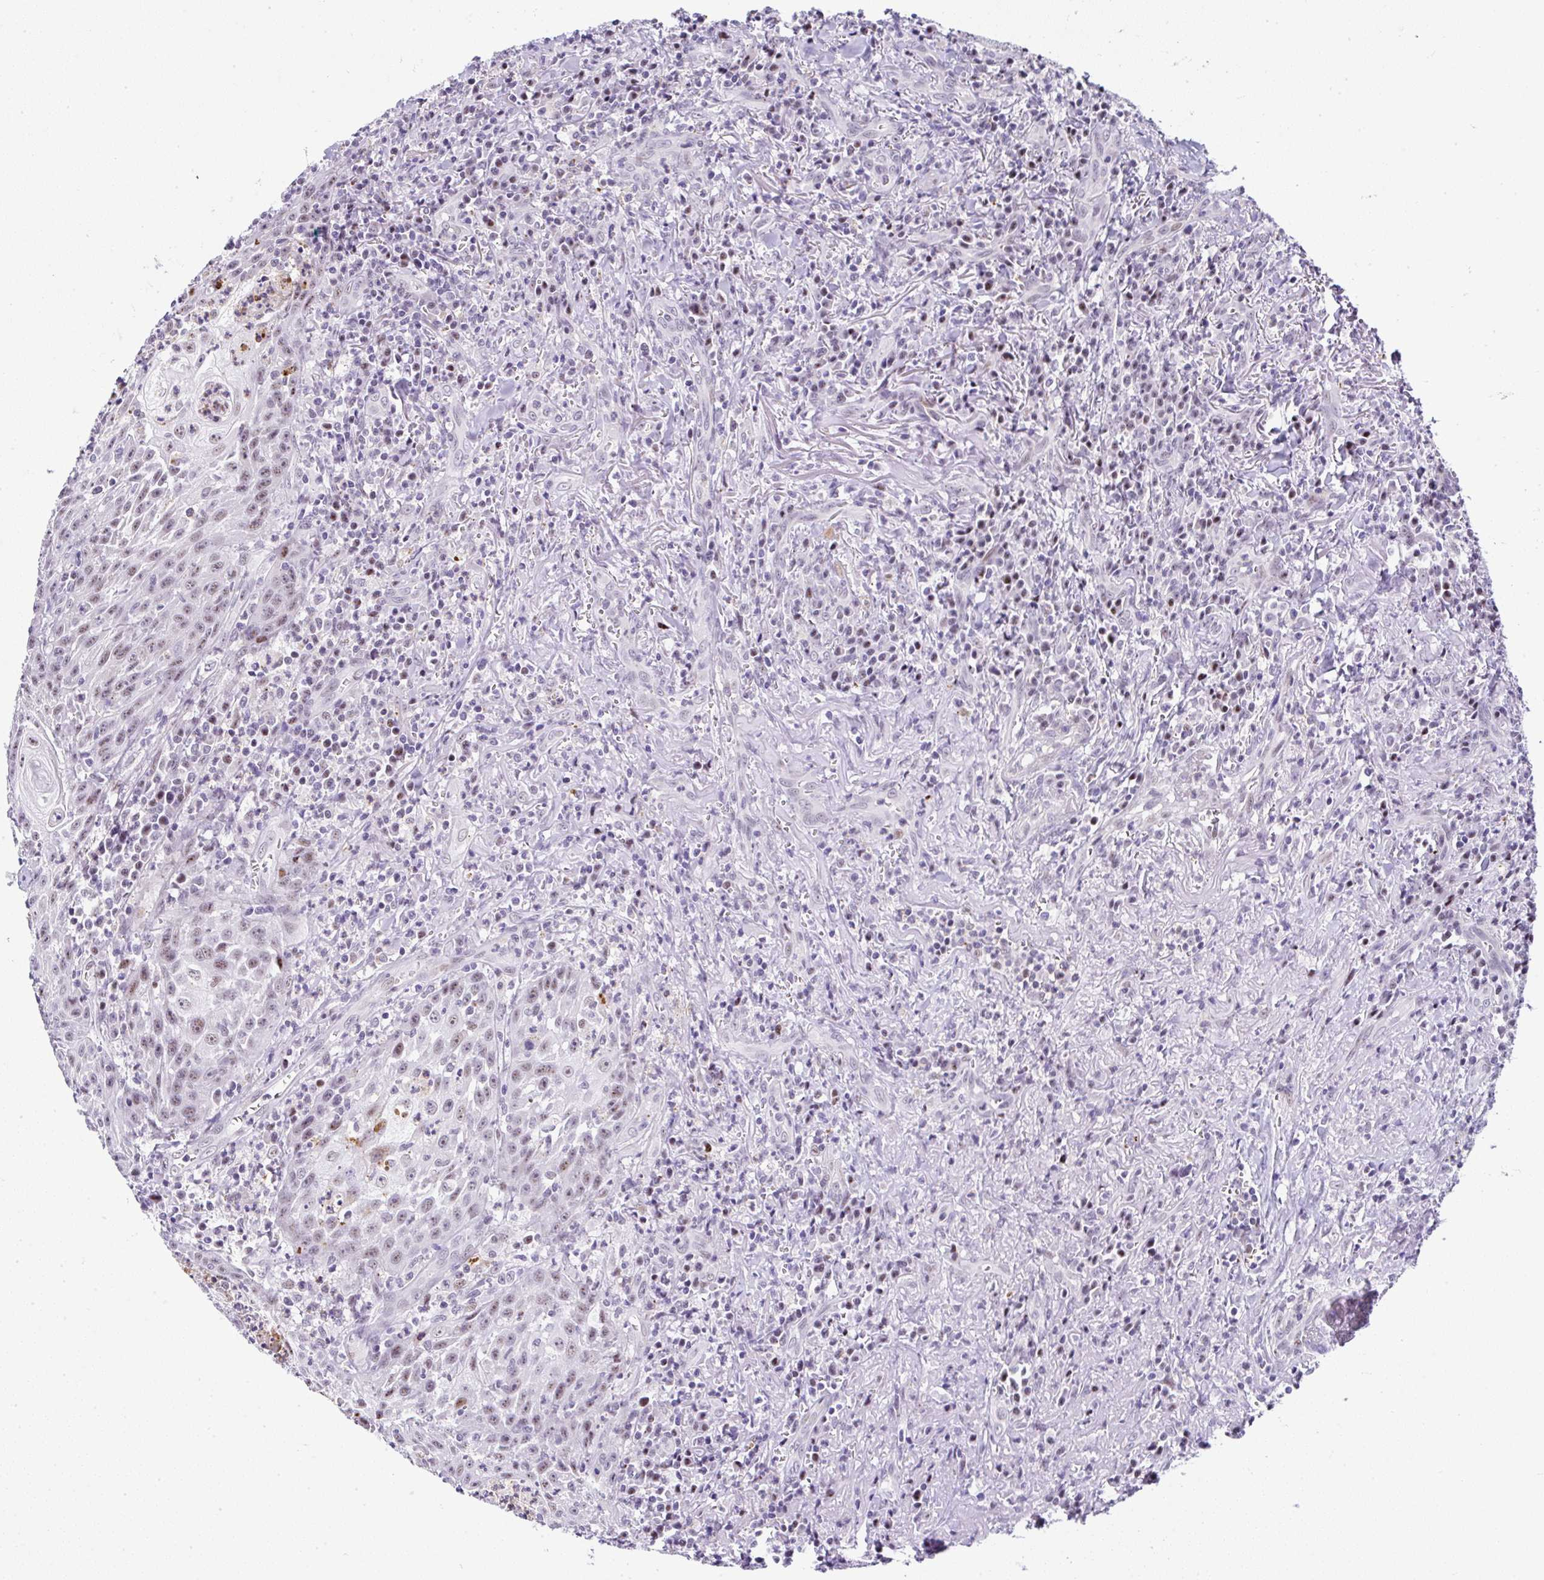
{"staining": {"intensity": "moderate", "quantity": ">75%", "location": "nuclear"}, "tissue": "head and neck cancer", "cell_type": "Tumor cells", "image_type": "cancer", "snomed": [{"axis": "morphology", "description": "Normal tissue, NOS"}, {"axis": "morphology", "description": "Squamous cell carcinoma, NOS"}, {"axis": "topography", "description": "Oral tissue"}, {"axis": "topography", "description": "Head-Neck"}], "caption": "Immunohistochemistry (DAB) staining of squamous cell carcinoma (head and neck) reveals moderate nuclear protein staining in about >75% of tumor cells.", "gene": "NR1D2", "patient": {"sex": "female", "age": 70}}